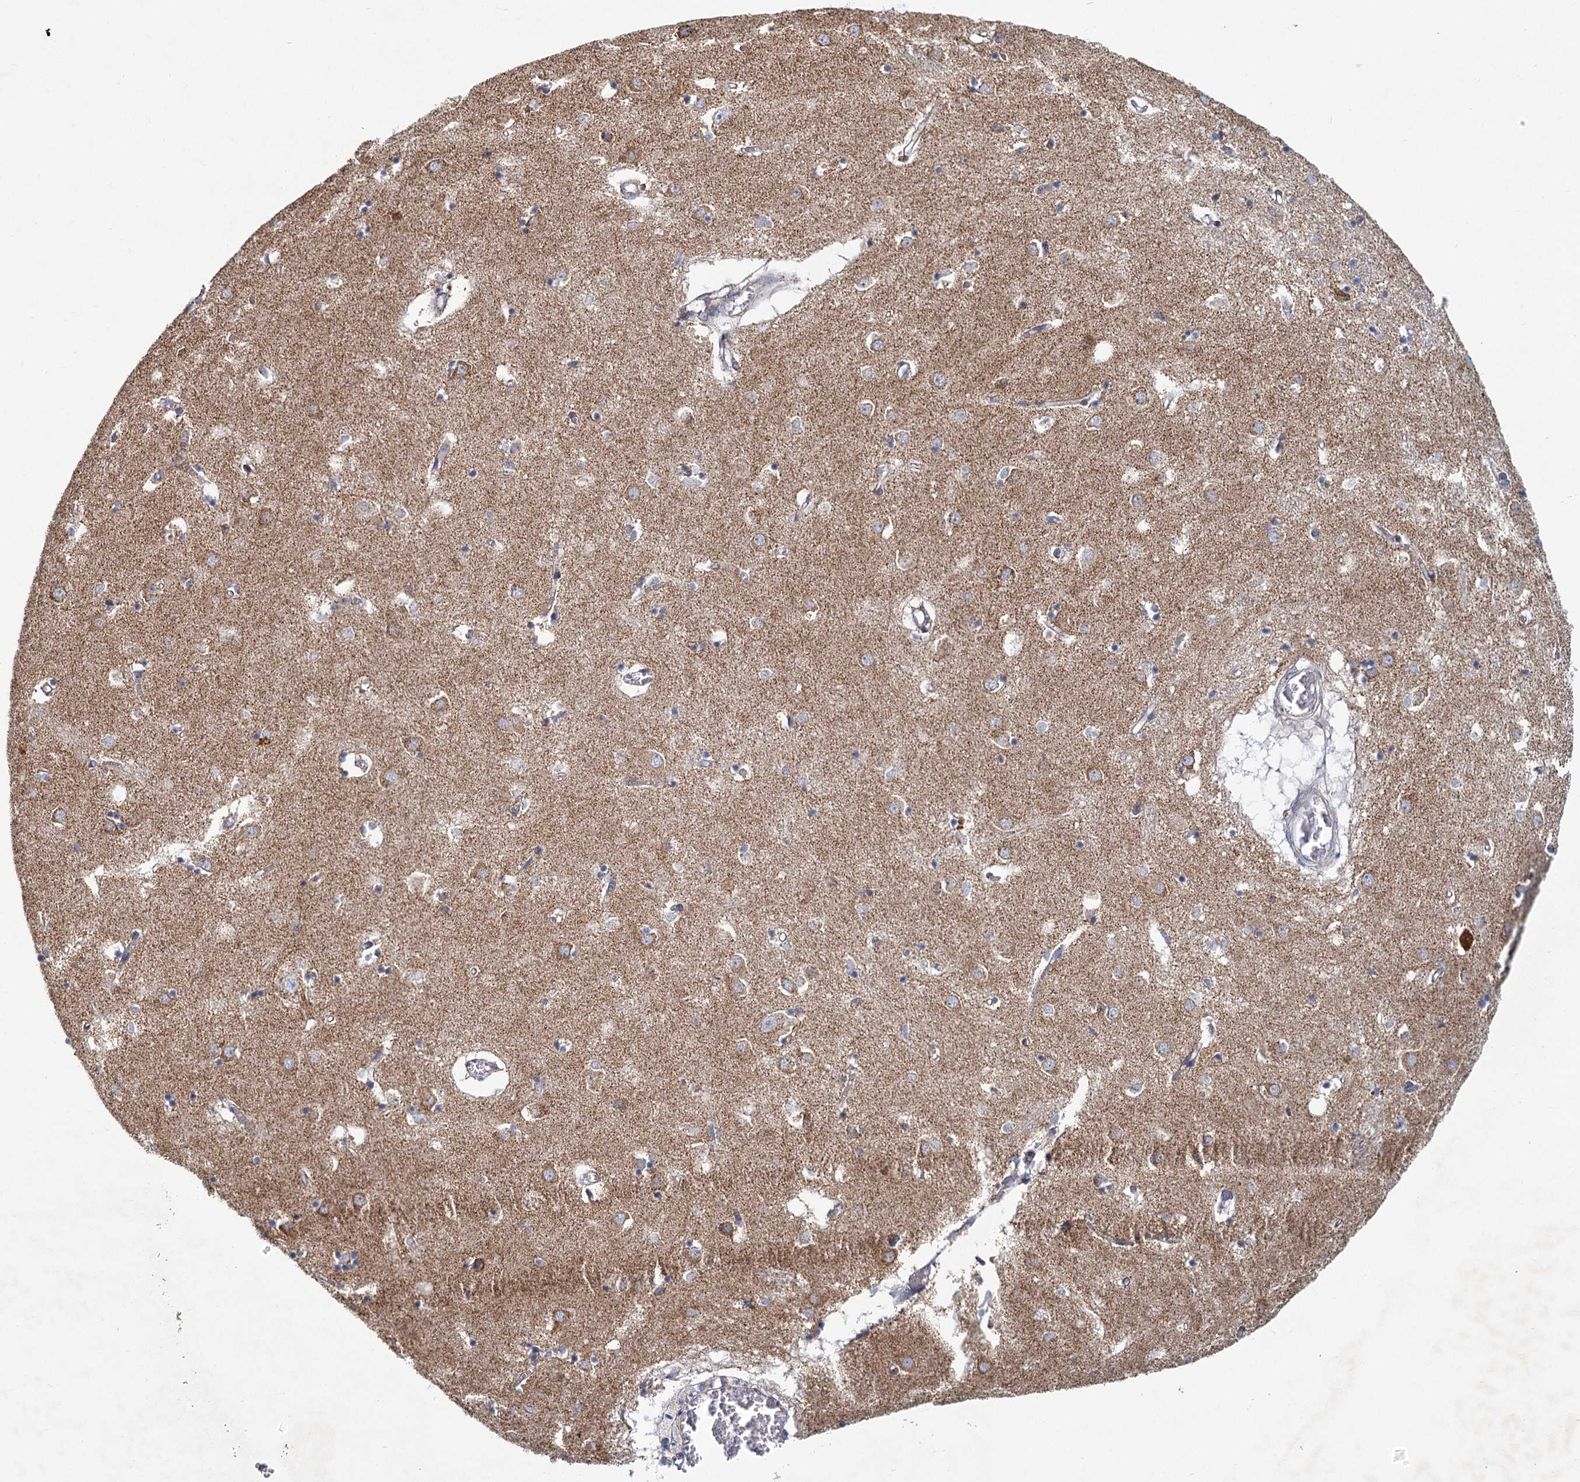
{"staining": {"intensity": "negative", "quantity": "none", "location": "none"}, "tissue": "caudate", "cell_type": "Glial cells", "image_type": "normal", "snomed": [{"axis": "morphology", "description": "Normal tissue, NOS"}, {"axis": "topography", "description": "Lateral ventricle wall"}], "caption": "This histopathology image is of normal caudate stained with IHC to label a protein in brown with the nuclei are counter-stained blue. There is no expression in glial cells. (DAB immunohistochemistry with hematoxylin counter stain).", "gene": "NDUFC2", "patient": {"sex": "male", "age": 70}}